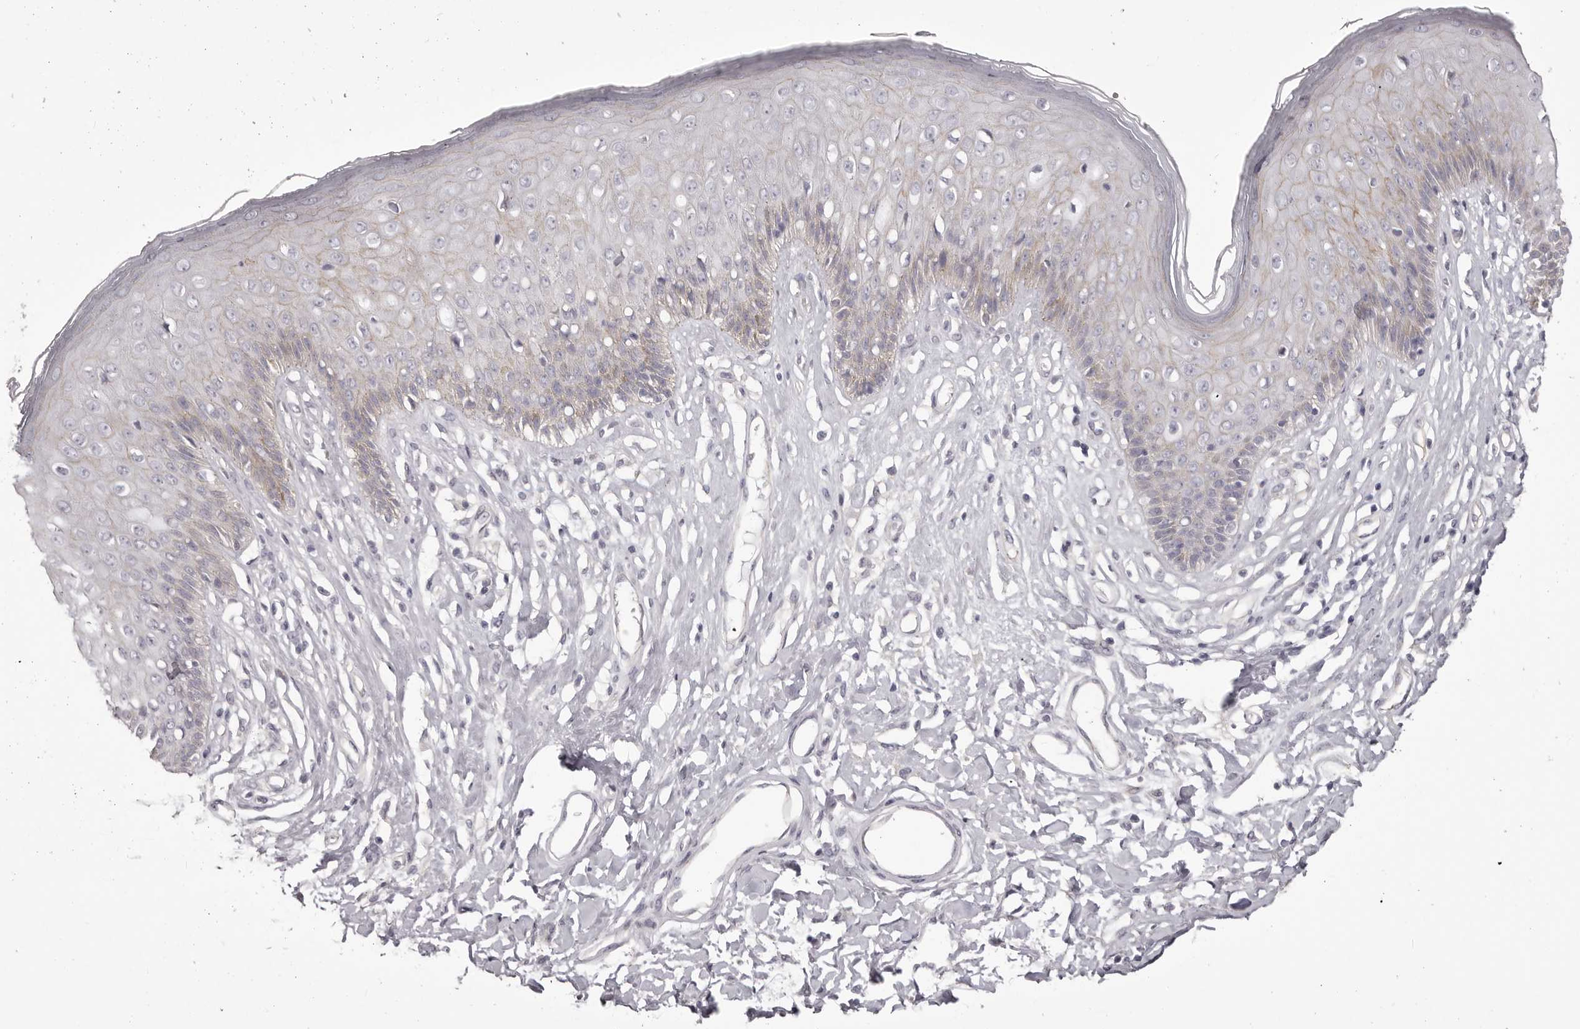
{"staining": {"intensity": "weak", "quantity": "<25%", "location": "cytoplasmic/membranous"}, "tissue": "skin", "cell_type": "Epidermal cells", "image_type": "normal", "snomed": [{"axis": "morphology", "description": "Normal tissue, NOS"}, {"axis": "morphology", "description": "Squamous cell carcinoma, NOS"}, {"axis": "topography", "description": "Vulva"}], "caption": "Normal skin was stained to show a protein in brown. There is no significant positivity in epidermal cells. The staining was performed using DAB (3,3'-diaminobenzidine) to visualize the protein expression in brown, while the nuclei were stained in blue with hematoxylin (Magnification: 20x).", "gene": "OTUD3", "patient": {"sex": "female", "age": 85}}